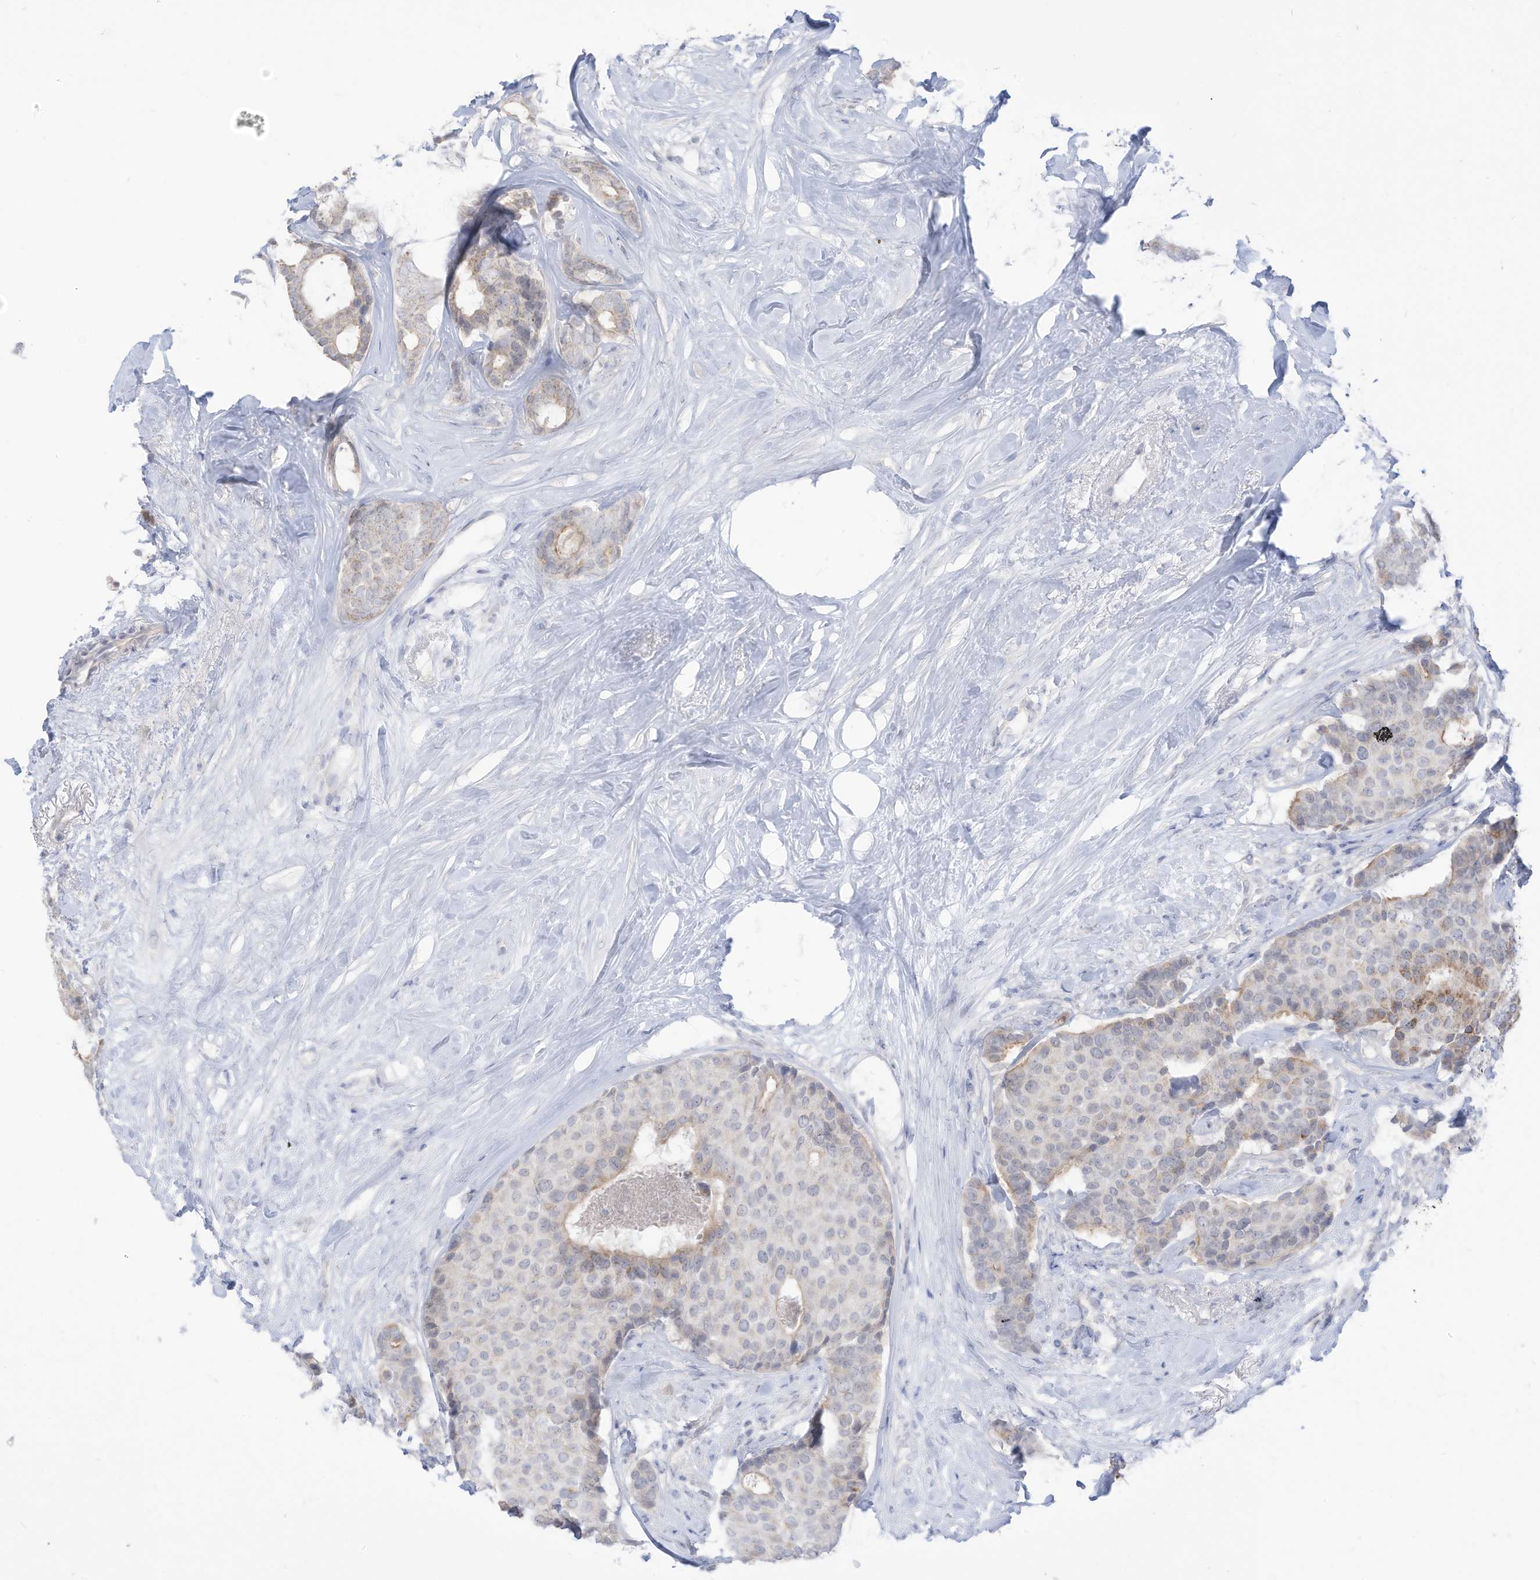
{"staining": {"intensity": "weak", "quantity": "<25%", "location": "cytoplasmic/membranous"}, "tissue": "breast cancer", "cell_type": "Tumor cells", "image_type": "cancer", "snomed": [{"axis": "morphology", "description": "Duct carcinoma"}, {"axis": "topography", "description": "Breast"}], "caption": "High power microscopy histopathology image of an IHC micrograph of breast cancer (infiltrating ductal carcinoma), revealing no significant expression in tumor cells.", "gene": "OGT", "patient": {"sex": "female", "age": 75}}